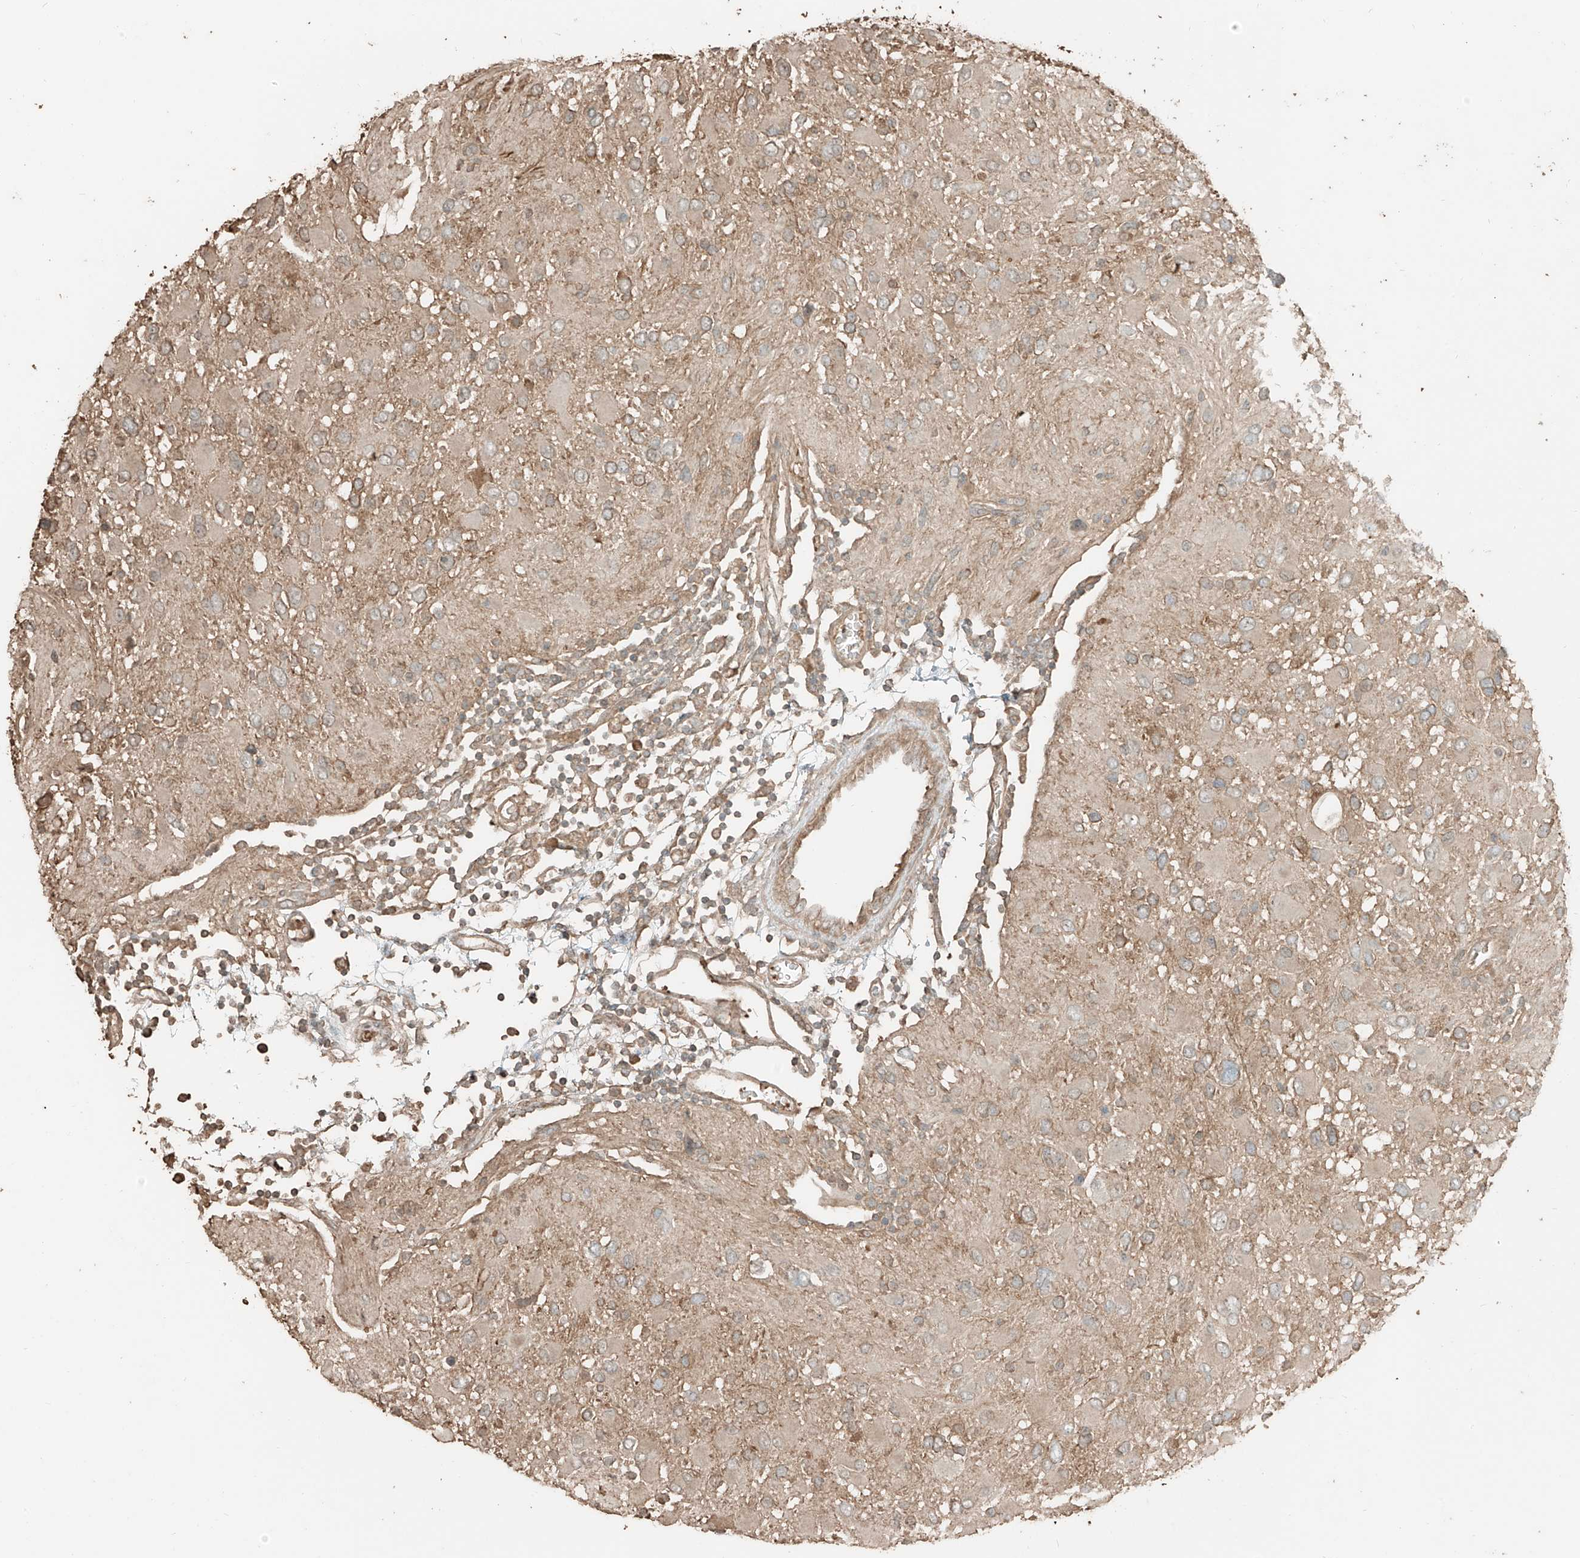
{"staining": {"intensity": "weak", "quantity": "25%-75%", "location": "cytoplasmic/membranous"}, "tissue": "glioma", "cell_type": "Tumor cells", "image_type": "cancer", "snomed": [{"axis": "morphology", "description": "Glioma, malignant, High grade"}, {"axis": "topography", "description": "Brain"}], "caption": "Human high-grade glioma (malignant) stained with a brown dye reveals weak cytoplasmic/membranous positive expression in about 25%-75% of tumor cells.", "gene": "RFTN2", "patient": {"sex": "male", "age": 53}}